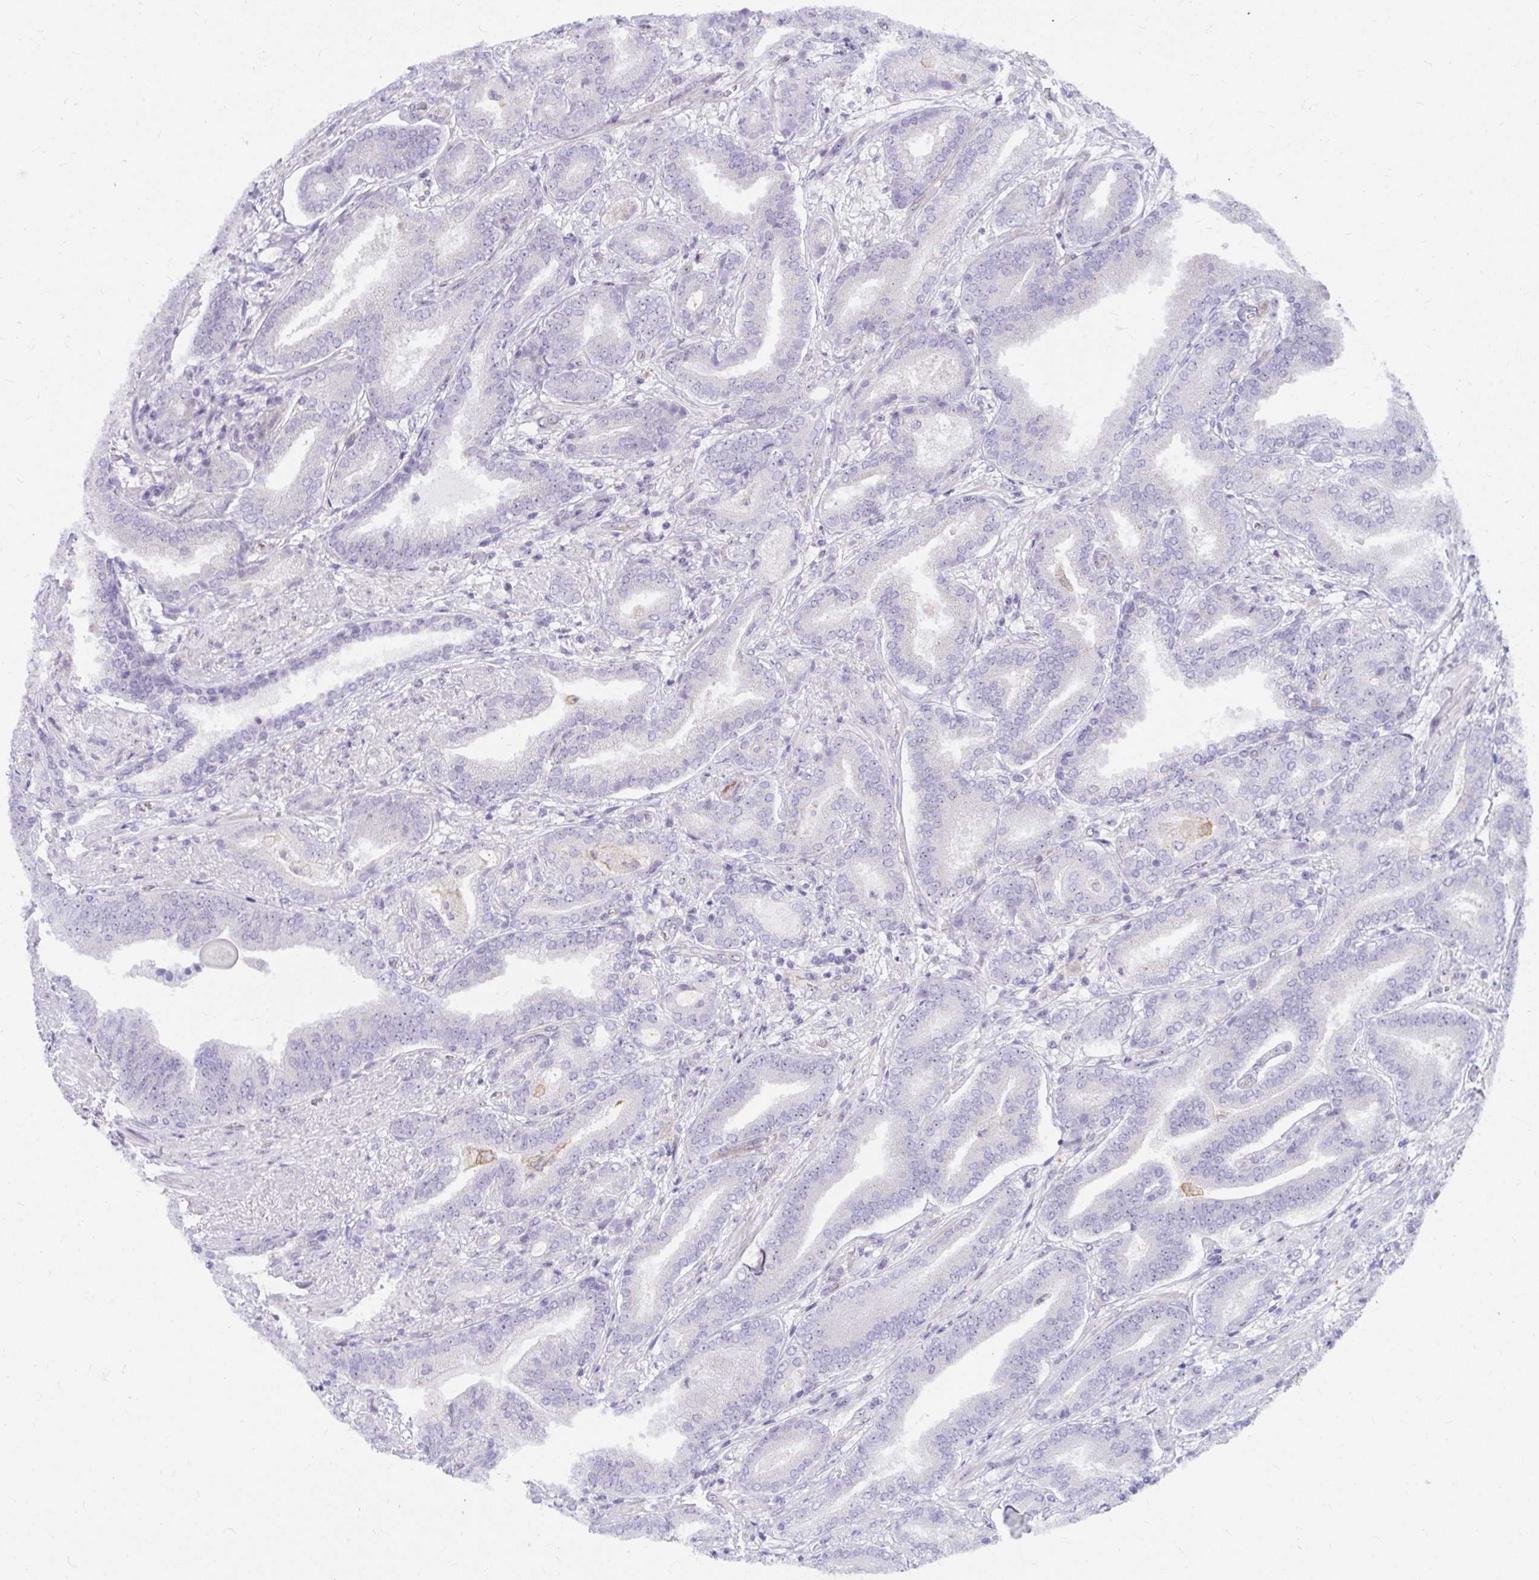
{"staining": {"intensity": "negative", "quantity": "none", "location": "none"}, "tissue": "prostate cancer", "cell_type": "Tumor cells", "image_type": "cancer", "snomed": [{"axis": "morphology", "description": "Adenocarcinoma, High grade"}, {"axis": "topography", "description": "Prostate"}], "caption": "The IHC histopathology image has no significant positivity in tumor cells of prostate cancer (adenocarcinoma (high-grade)) tissue. (Immunohistochemistry (ihc), brightfield microscopy, high magnification).", "gene": "MUS81", "patient": {"sex": "male", "age": 62}}